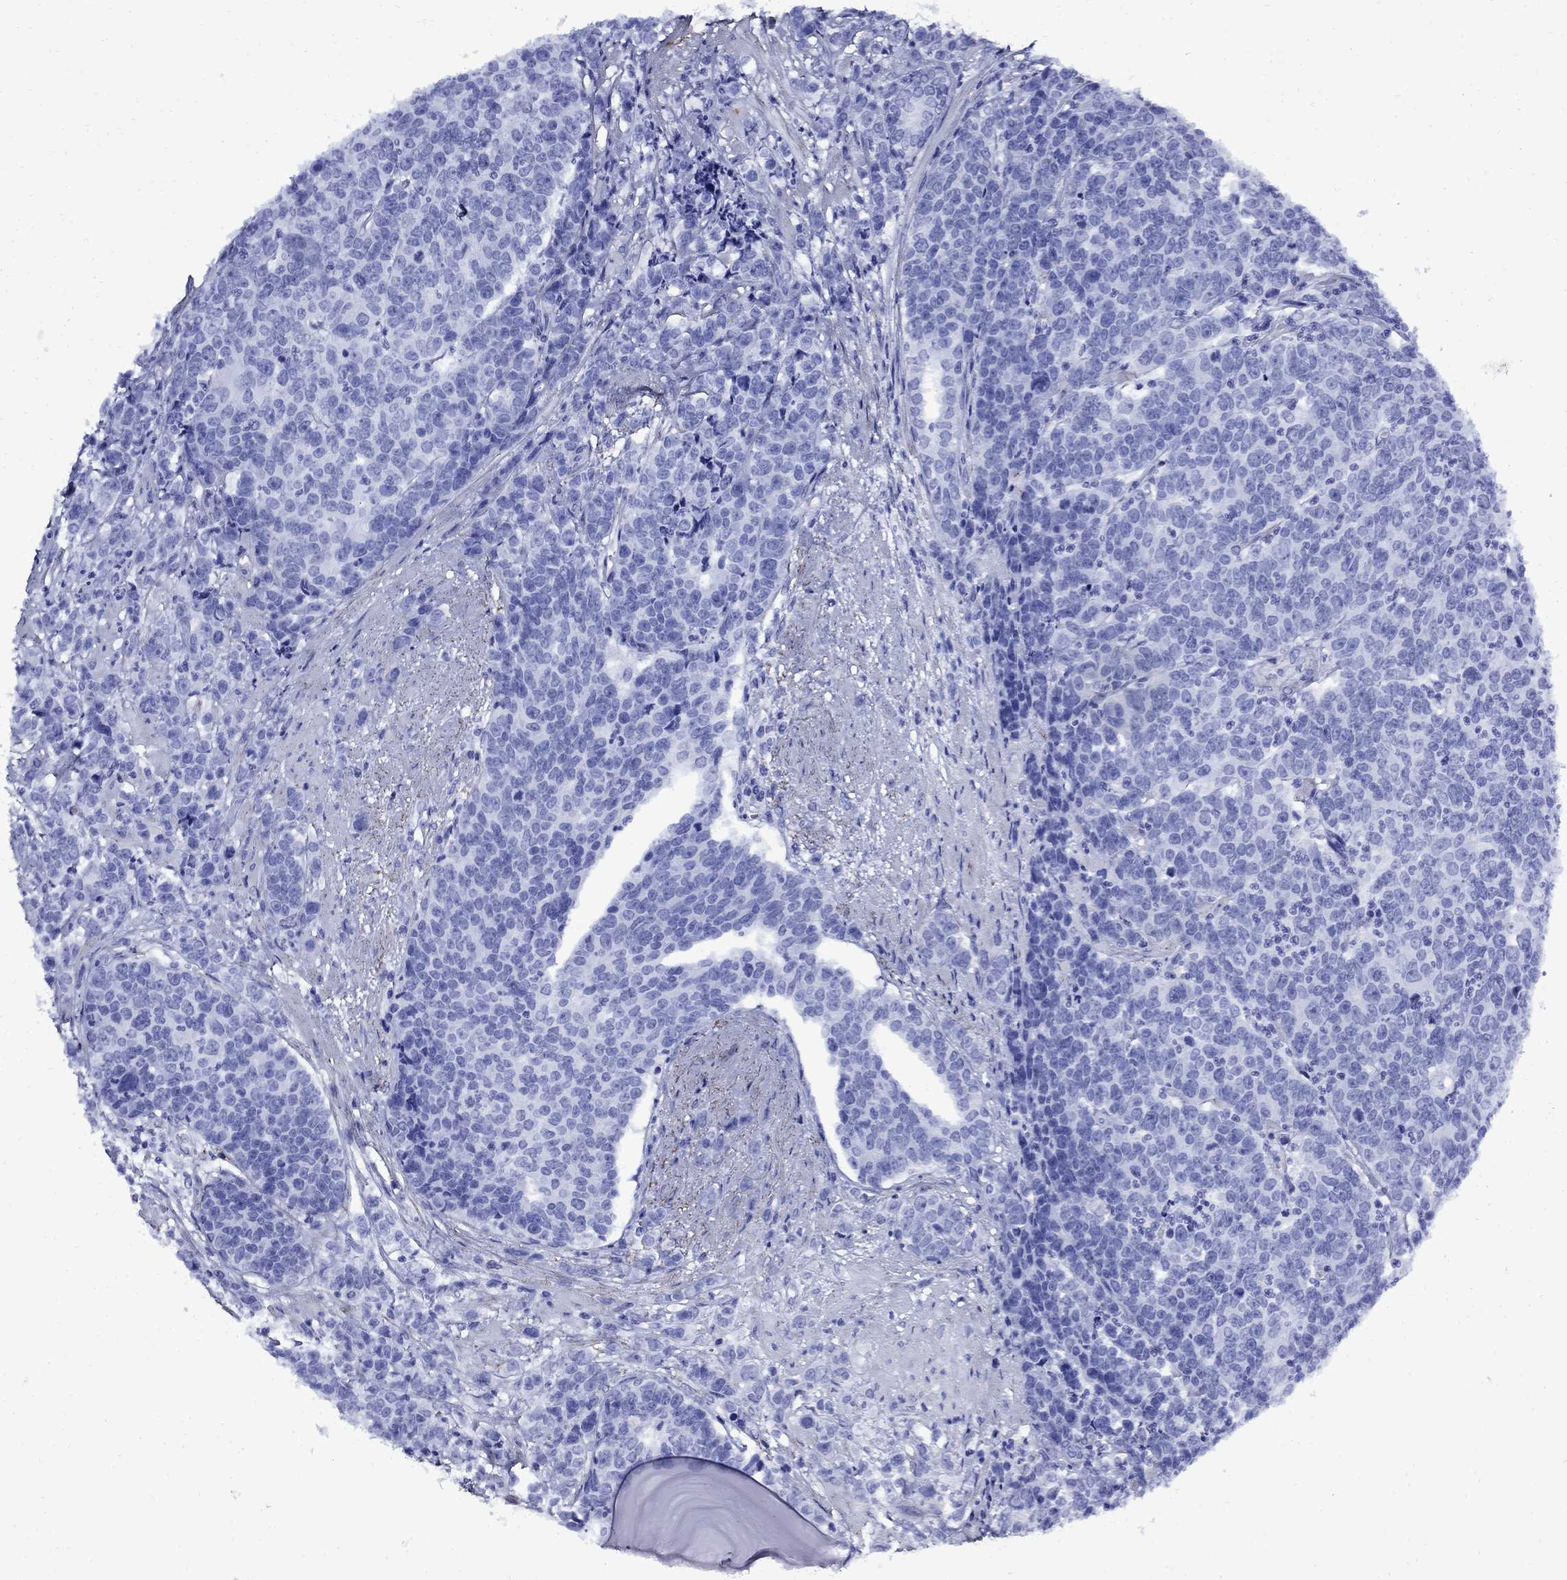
{"staining": {"intensity": "negative", "quantity": "none", "location": "none"}, "tissue": "prostate cancer", "cell_type": "Tumor cells", "image_type": "cancer", "snomed": [{"axis": "morphology", "description": "Adenocarcinoma, NOS"}, {"axis": "topography", "description": "Prostate"}], "caption": "An IHC image of prostate adenocarcinoma is shown. There is no staining in tumor cells of prostate adenocarcinoma. The staining was performed using DAB to visualize the protein expression in brown, while the nuclei were stained in blue with hematoxylin (Magnification: 20x).", "gene": "VTN", "patient": {"sex": "male", "age": 67}}